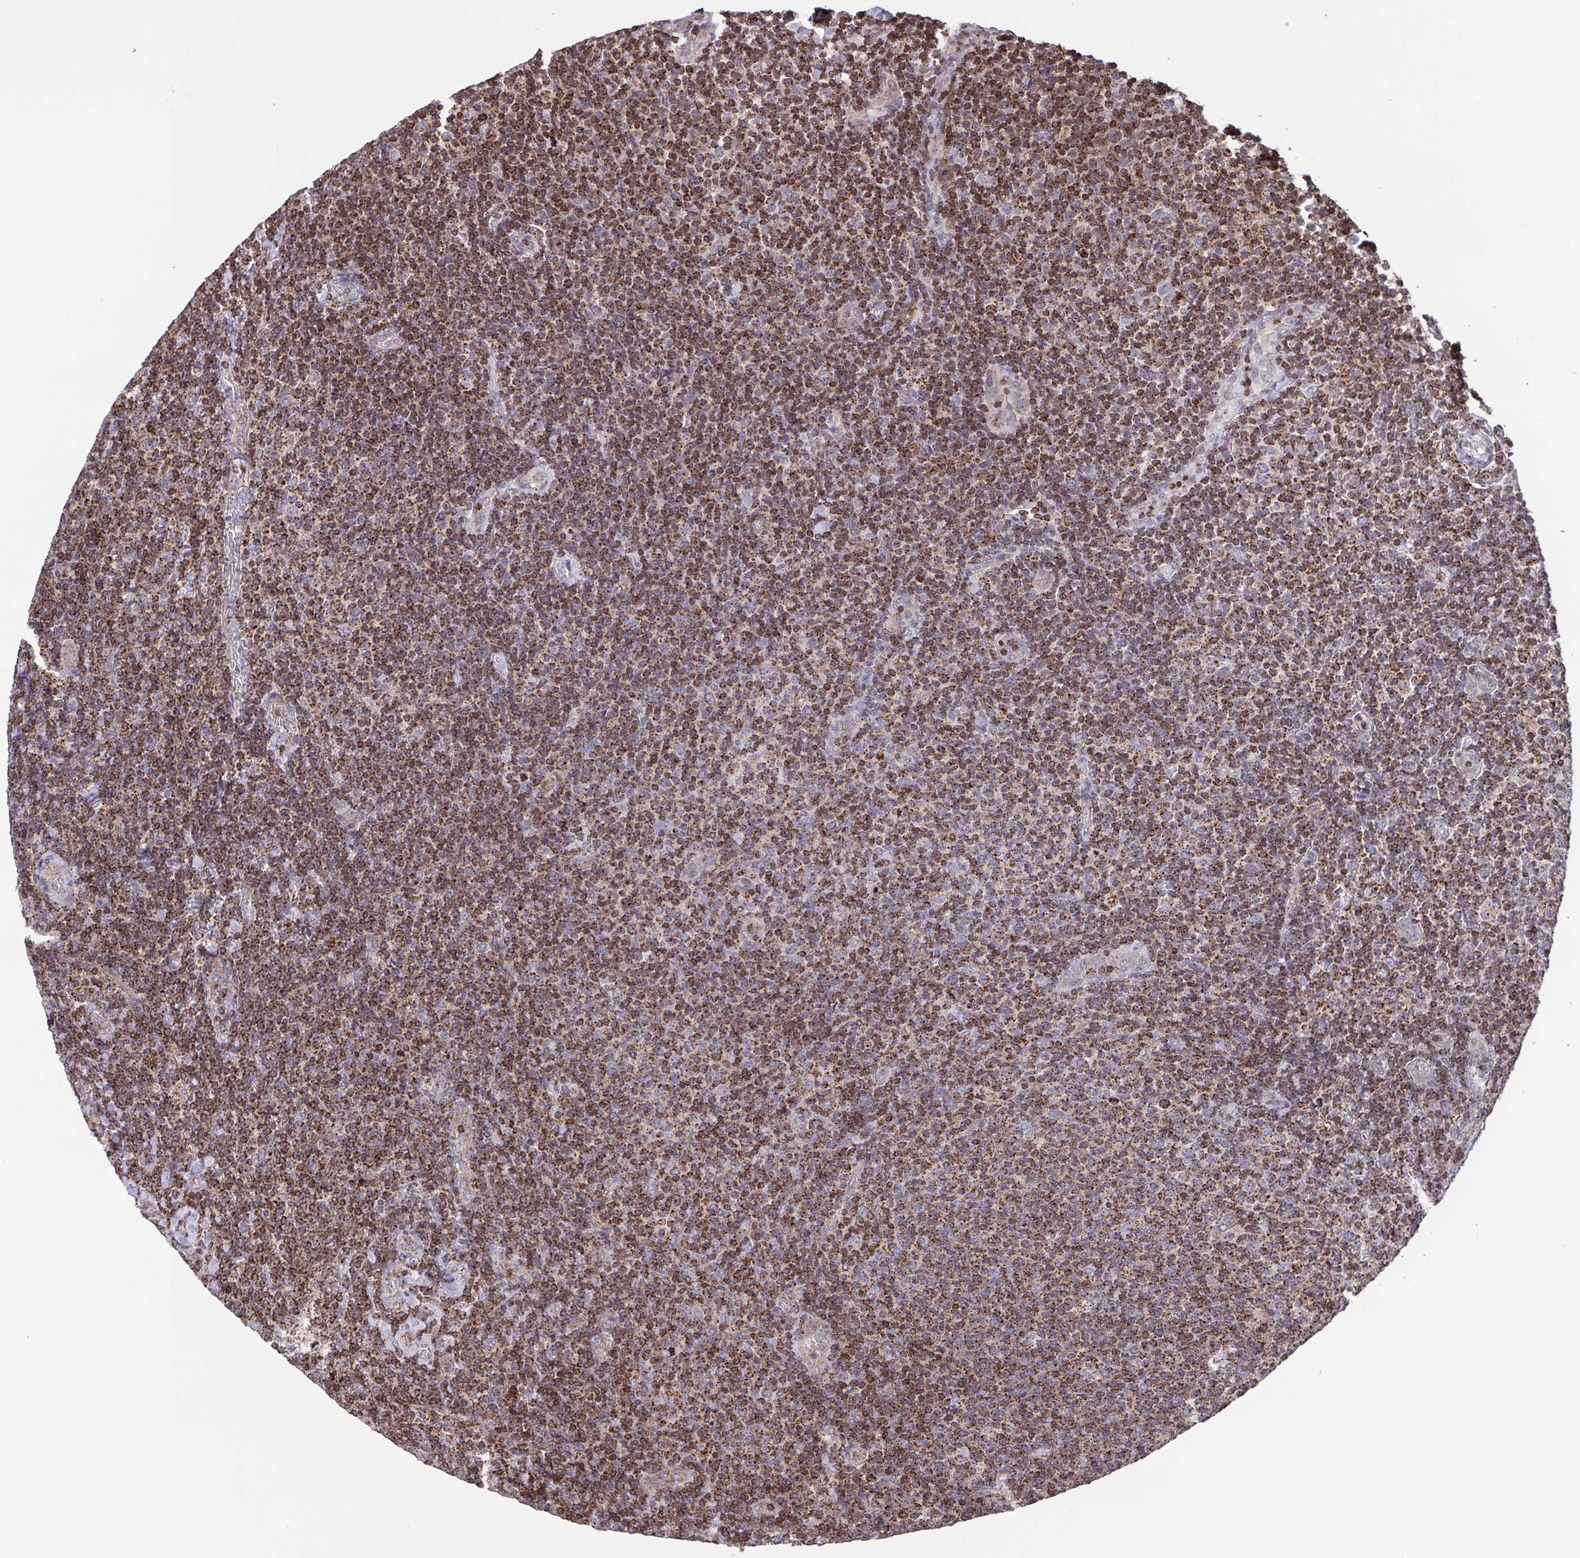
{"staining": {"intensity": "moderate", "quantity": ">75%", "location": "cytoplasmic/membranous"}, "tissue": "lymphoma", "cell_type": "Tumor cells", "image_type": "cancer", "snomed": [{"axis": "morphology", "description": "Malignant lymphoma, non-Hodgkin's type, Low grade"}, {"axis": "topography", "description": "Lymph node"}], "caption": "Immunohistochemistry (IHC) staining of malignant lymphoma, non-Hodgkin's type (low-grade), which demonstrates medium levels of moderate cytoplasmic/membranous positivity in about >75% of tumor cells indicating moderate cytoplasmic/membranous protein staining. The staining was performed using DAB (3,3'-diaminobenzidine) (brown) for protein detection and nuclei were counterstained in hematoxylin (blue).", "gene": "CHMP1B", "patient": {"sex": "male", "age": 52}}